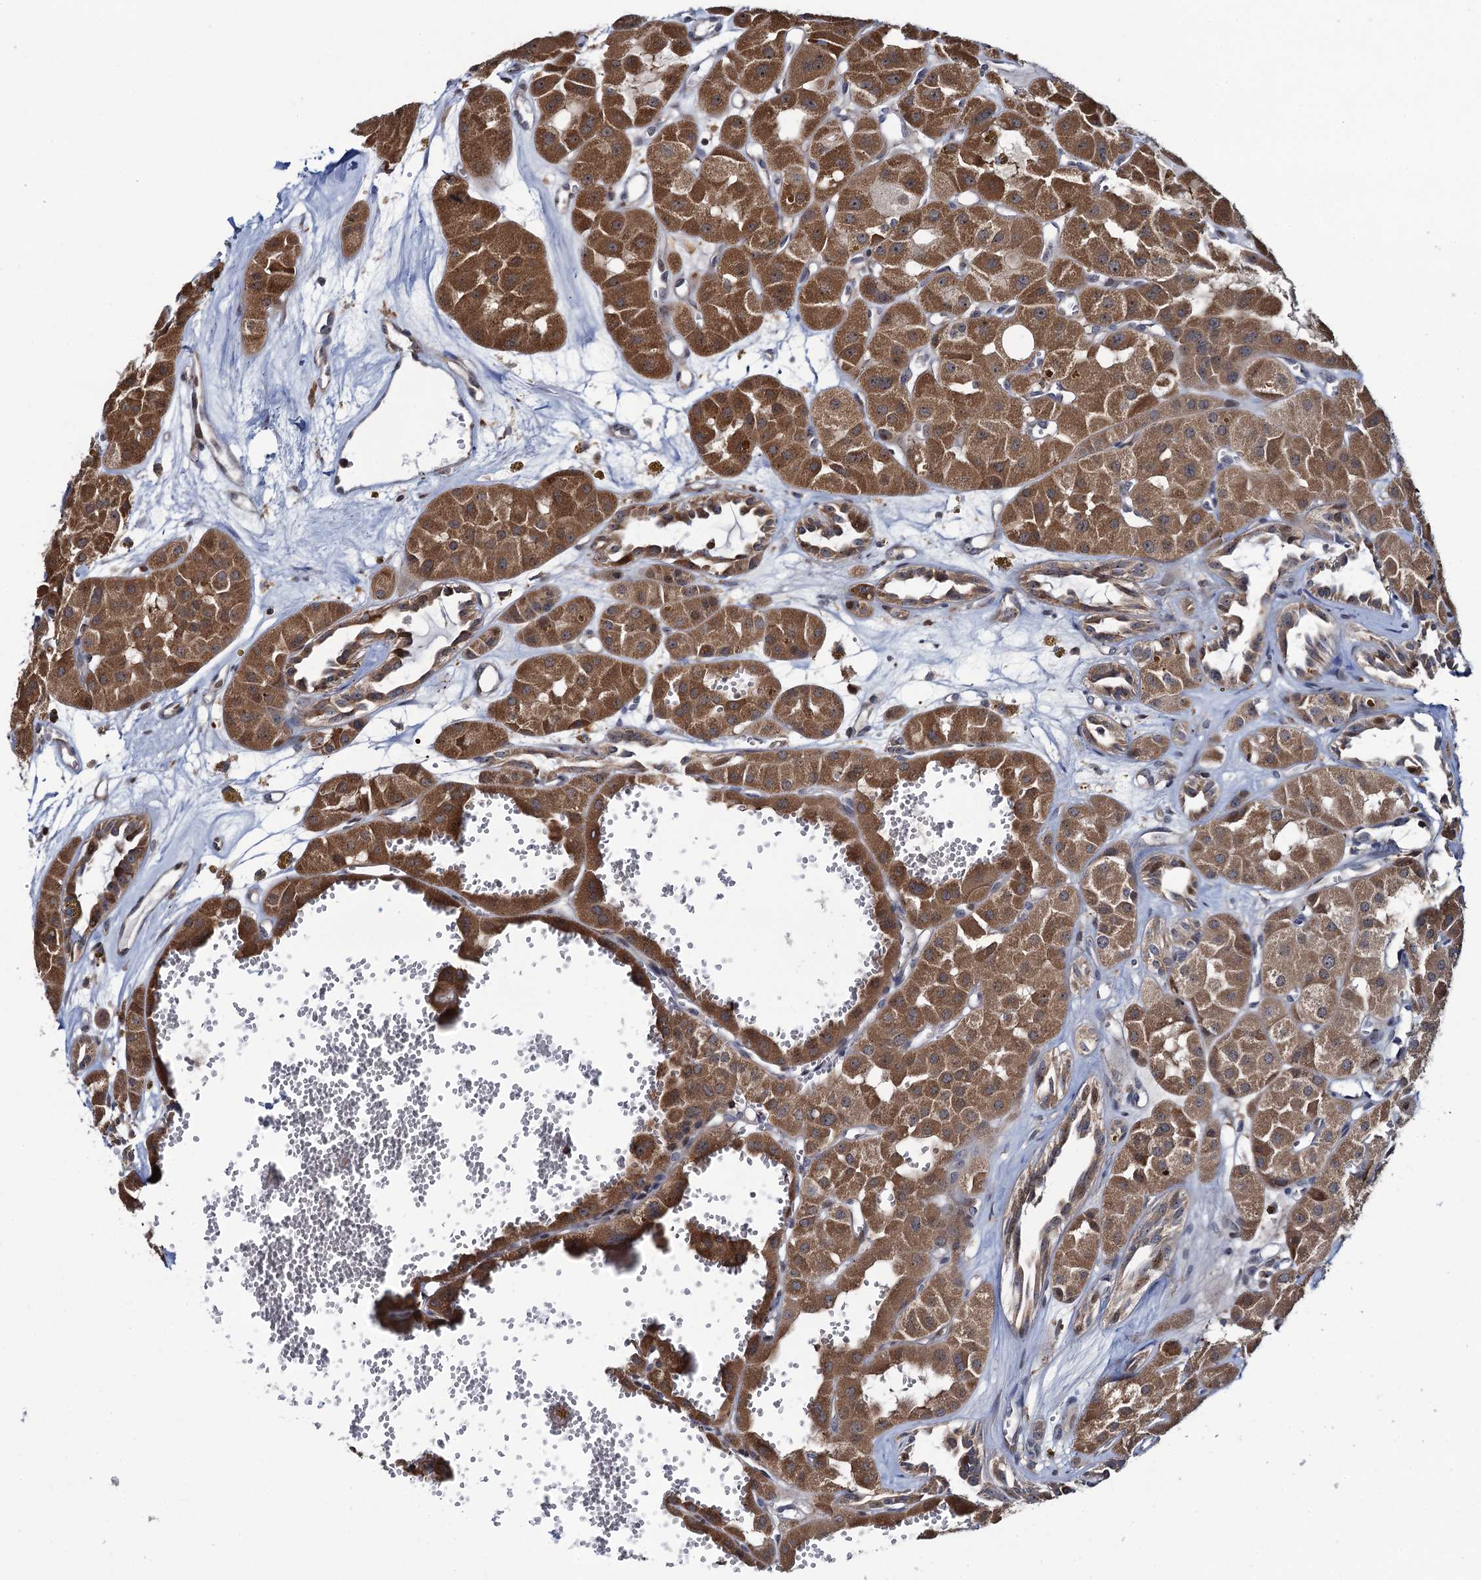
{"staining": {"intensity": "moderate", "quantity": ">75%", "location": "cytoplasmic/membranous"}, "tissue": "renal cancer", "cell_type": "Tumor cells", "image_type": "cancer", "snomed": [{"axis": "morphology", "description": "Carcinoma, NOS"}, {"axis": "topography", "description": "Kidney"}], "caption": "Renal cancer (carcinoma) tissue exhibits moderate cytoplasmic/membranous expression in approximately >75% of tumor cells", "gene": "CCDC102A", "patient": {"sex": "female", "age": 75}}